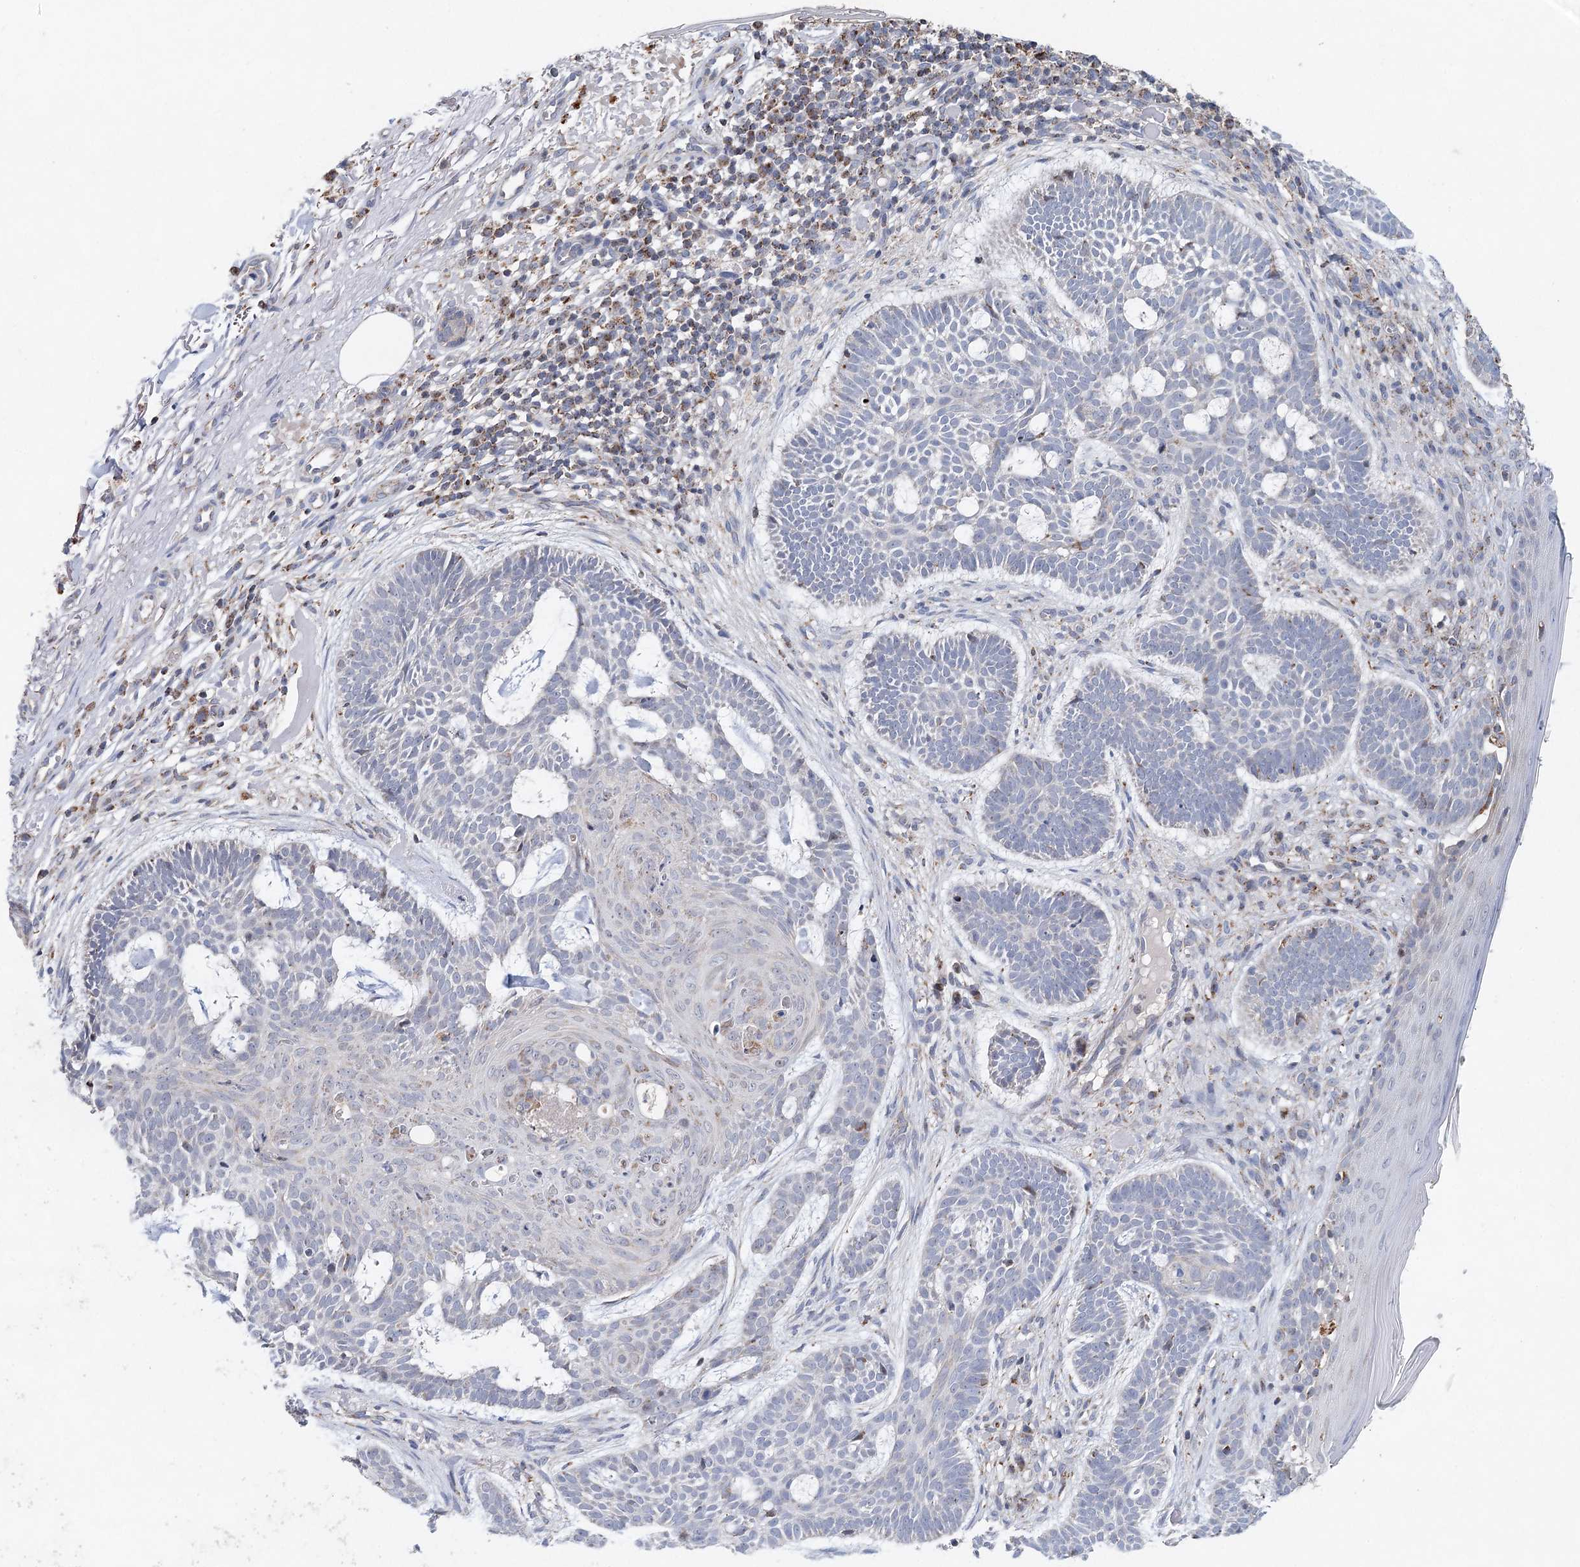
{"staining": {"intensity": "negative", "quantity": "none", "location": "none"}, "tissue": "skin cancer", "cell_type": "Tumor cells", "image_type": "cancer", "snomed": [{"axis": "morphology", "description": "Basal cell carcinoma"}, {"axis": "topography", "description": "Skin"}], "caption": "An immunohistochemistry (IHC) micrograph of basal cell carcinoma (skin) is shown. There is no staining in tumor cells of basal cell carcinoma (skin).", "gene": "XPO6", "patient": {"sex": "male", "age": 85}}